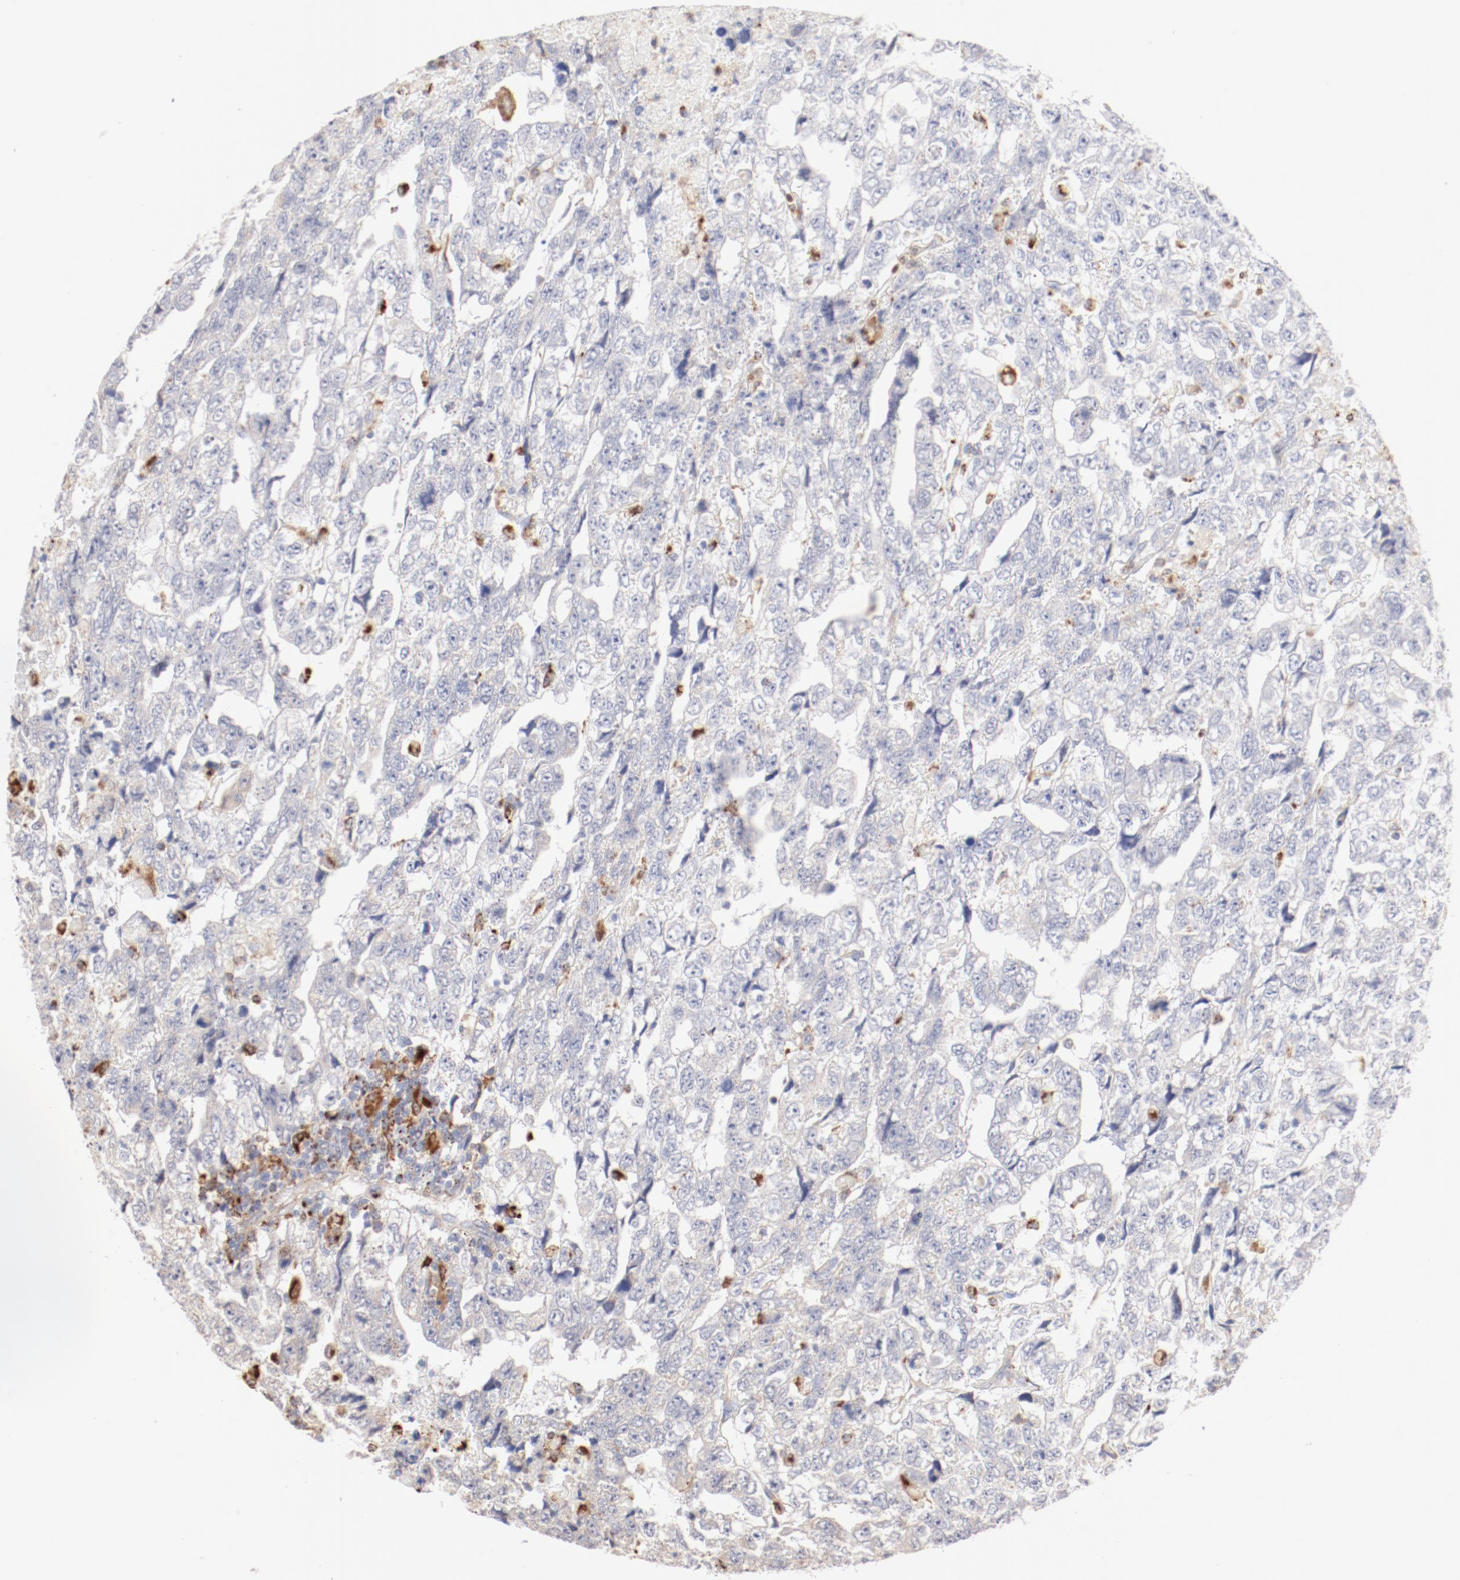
{"staining": {"intensity": "negative", "quantity": "none", "location": "none"}, "tissue": "testis cancer", "cell_type": "Tumor cells", "image_type": "cancer", "snomed": [{"axis": "morphology", "description": "Carcinoma, Embryonal, NOS"}, {"axis": "topography", "description": "Testis"}], "caption": "Tumor cells show no significant staining in embryonal carcinoma (testis). Brightfield microscopy of IHC stained with DAB (brown) and hematoxylin (blue), captured at high magnification.", "gene": "CTSH", "patient": {"sex": "male", "age": 36}}